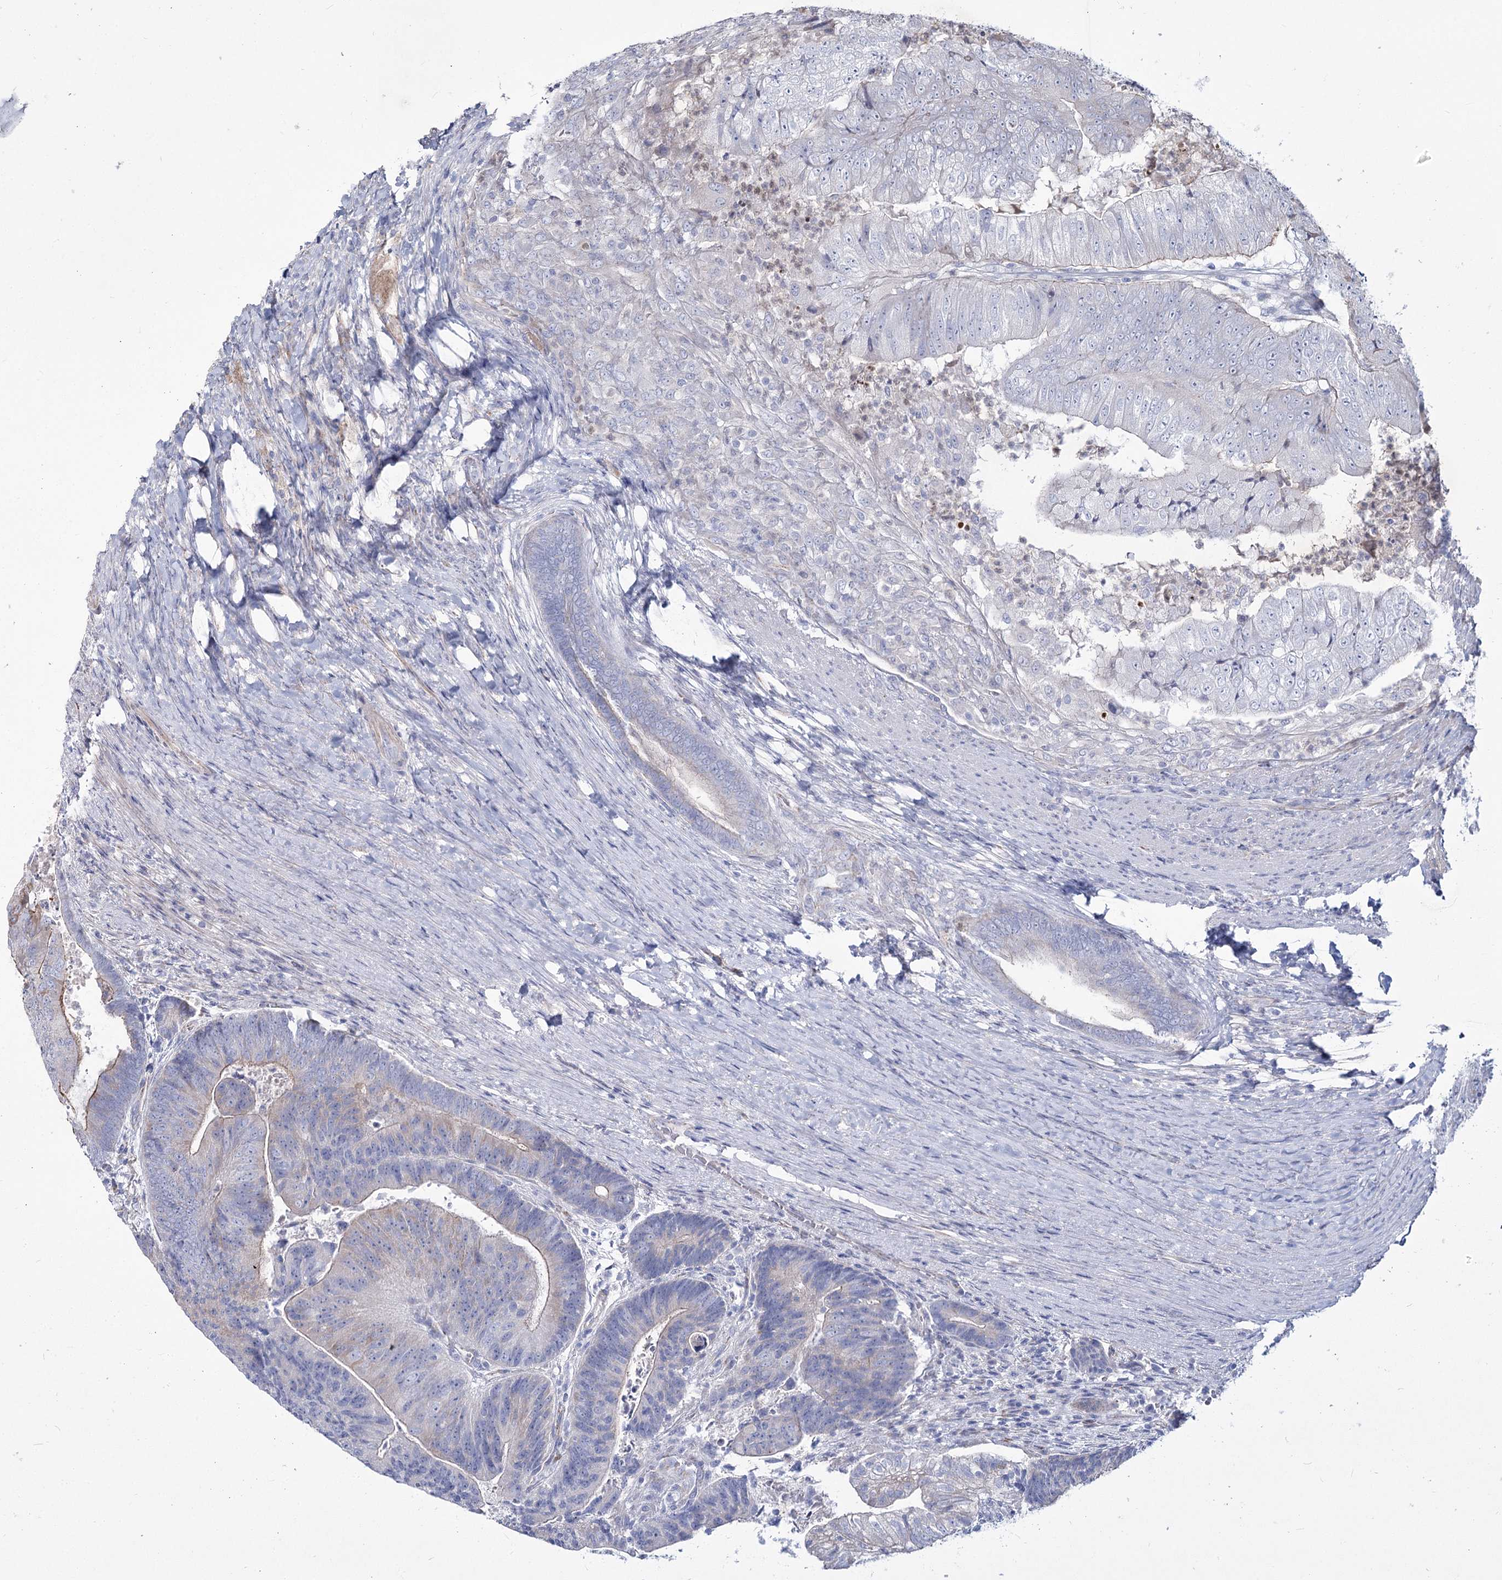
{"staining": {"intensity": "negative", "quantity": "none", "location": "none"}, "tissue": "colorectal cancer", "cell_type": "Tumor cells", "image_type": "cancer", "snomed": [{"axis": "morphology", "description": "Adenocarcinoma, NOS"}, {"axis": "topography", "description": "Colon"}], "caption": "Tumor cells are negative for protein expression in human colorectal cancer (adenocarcinoma).", "gene": "ME3", "patient": {"sex": "female", "age": 67}}